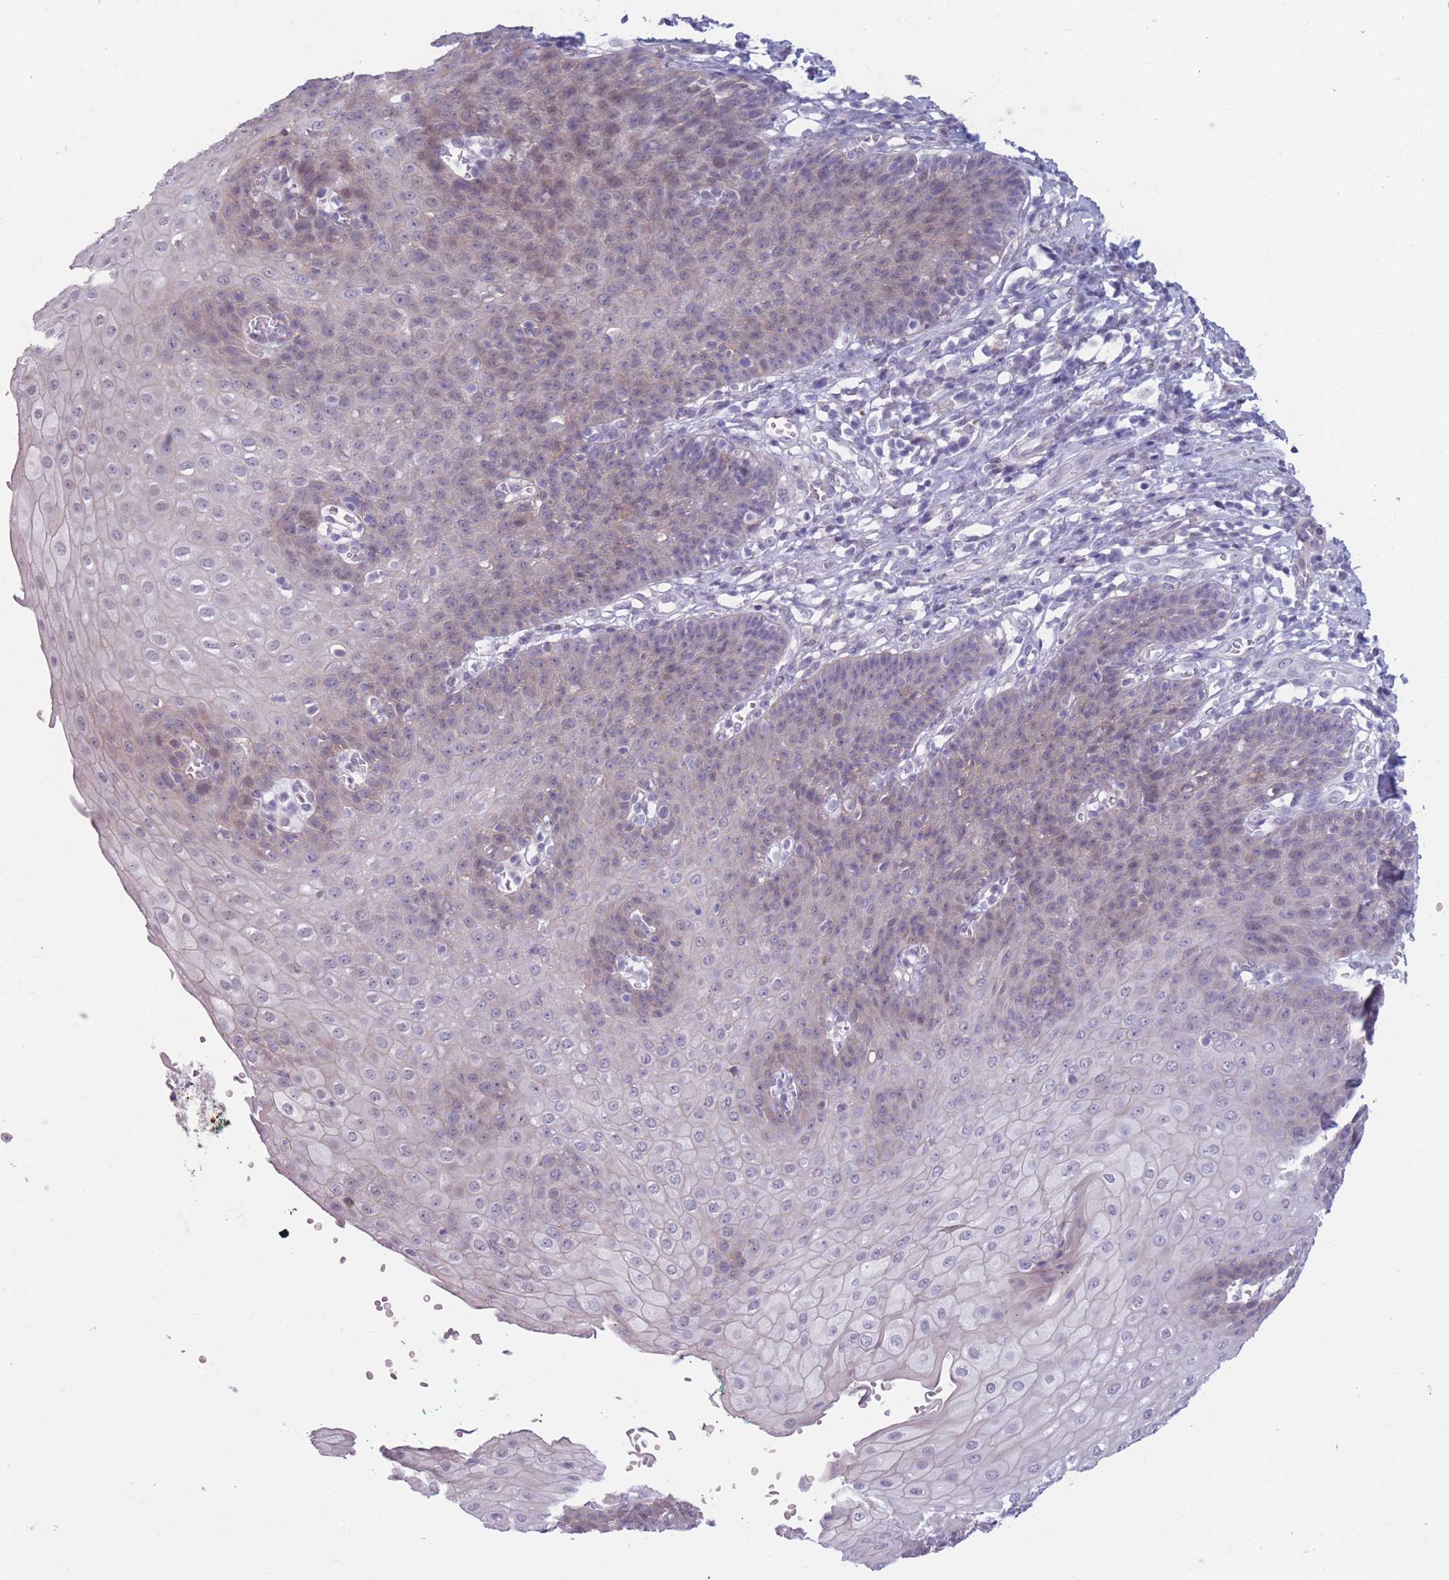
{"staining": {"intensity": "weak", "quantity": "<25%", "location": "nuclear"}, "tissue": "esophagus", "cell_type": "Squamous epithelial cells", "image_type": "normal", "snomed": [{"axis": "morphology", "description": "Normal tissue, NOS"}, {"axis": "topography", "description": "Esophagus"}], "caption": "Squamous epithelial cells show no significant positivity in normal esophagus. (Brightfield microscopy of DAB (3,3'-diaminobenzidine) immunohistochemistry at high magnification).", "gene": "PODXL", "patient": {"sex": "male", "age": 71}}